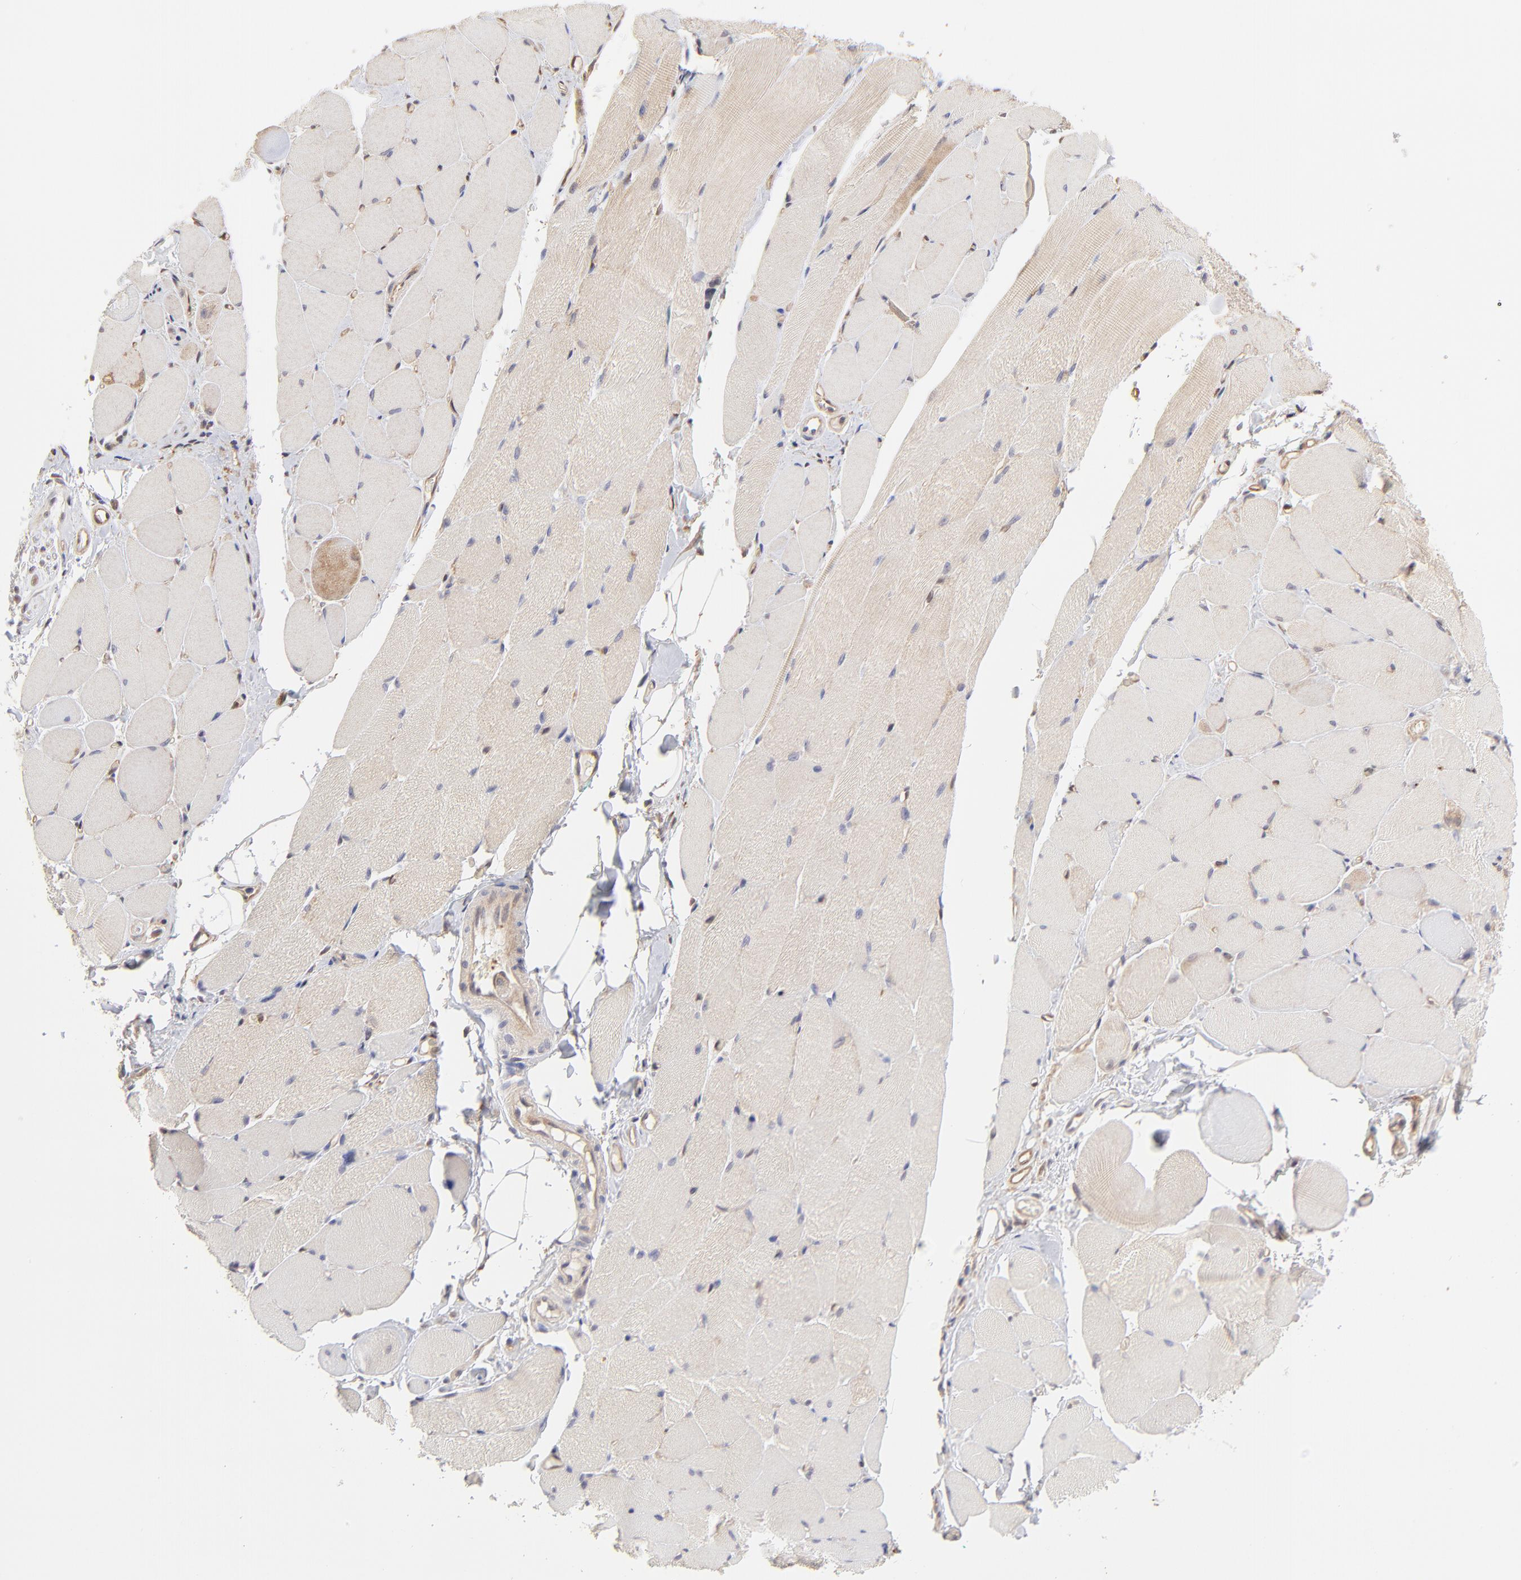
{"staining": {"intensity": "weak", "quantity": ">75%", "location": "cytoplasmic/membranous"}, "tissue": "skeletal muscle", "cell_type": "Myocytes", "image_type": "normal", "snomed": [{"axis": "morphology", "description": "Normal tissue, NOS"}, {"axis": "topography", "description": "Skeletal muscle"}, {"axis": "topography", "description": "Peripheral nerve tissue"}], "caption": "A low amount of weak cytoplasmic/membranous expression is present in about >75% of myocytes in benign skeletal muscle.", "gene": "GART", "patient": {"sex": "female", "age": 84}}